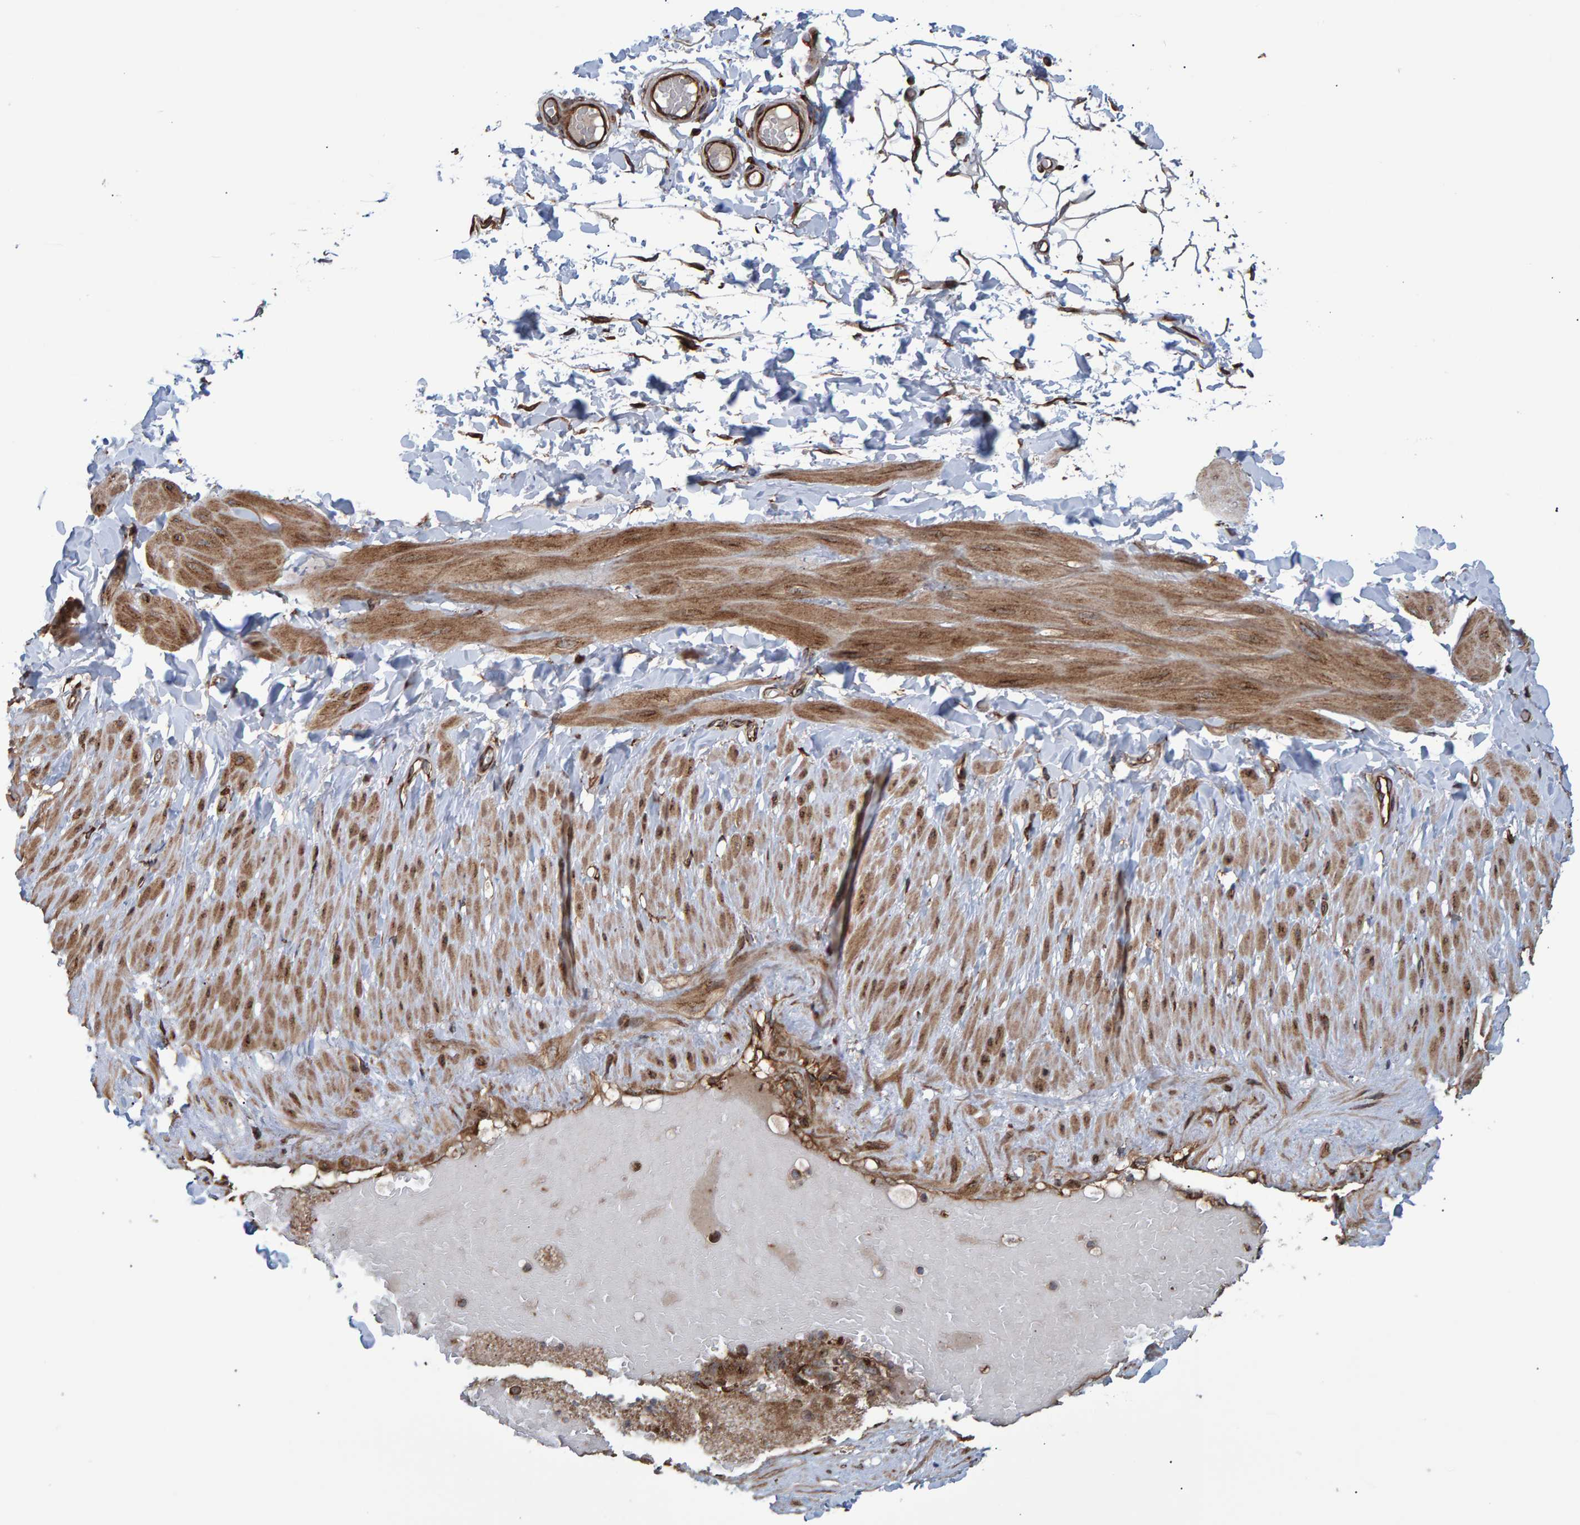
{"staining": {"intensity": "moderate", "quantity": ">75%", "location": "cytoplasmic/membranous"}, "tissue": "adipose tissue", "cell_type": "Adipocytes", "image_type": "normal", "snomed": [{"axis": "morphology", "description": "Normal tissue, NOS"}, {"axis": "topography", "description": "Adipose tissue"}, {"axis": "topography", "description": "Vascular tissue"}, {"axis": "topography", "description": "Peripheral nerve tissue"}], "caption": "Adipocytes show medium levels of moderate cytoplasmic/membranous positivity in approximately >75% of cells in unremarkable adipose tissue. (Stains: DAB (3,3'-diaminobenzidine) in brown, nuclei in blue, Microscopy: brightfield microscopy at high magnification).", "gene": "FAM117A", "patient": {"sex": "male", "age": 25}}